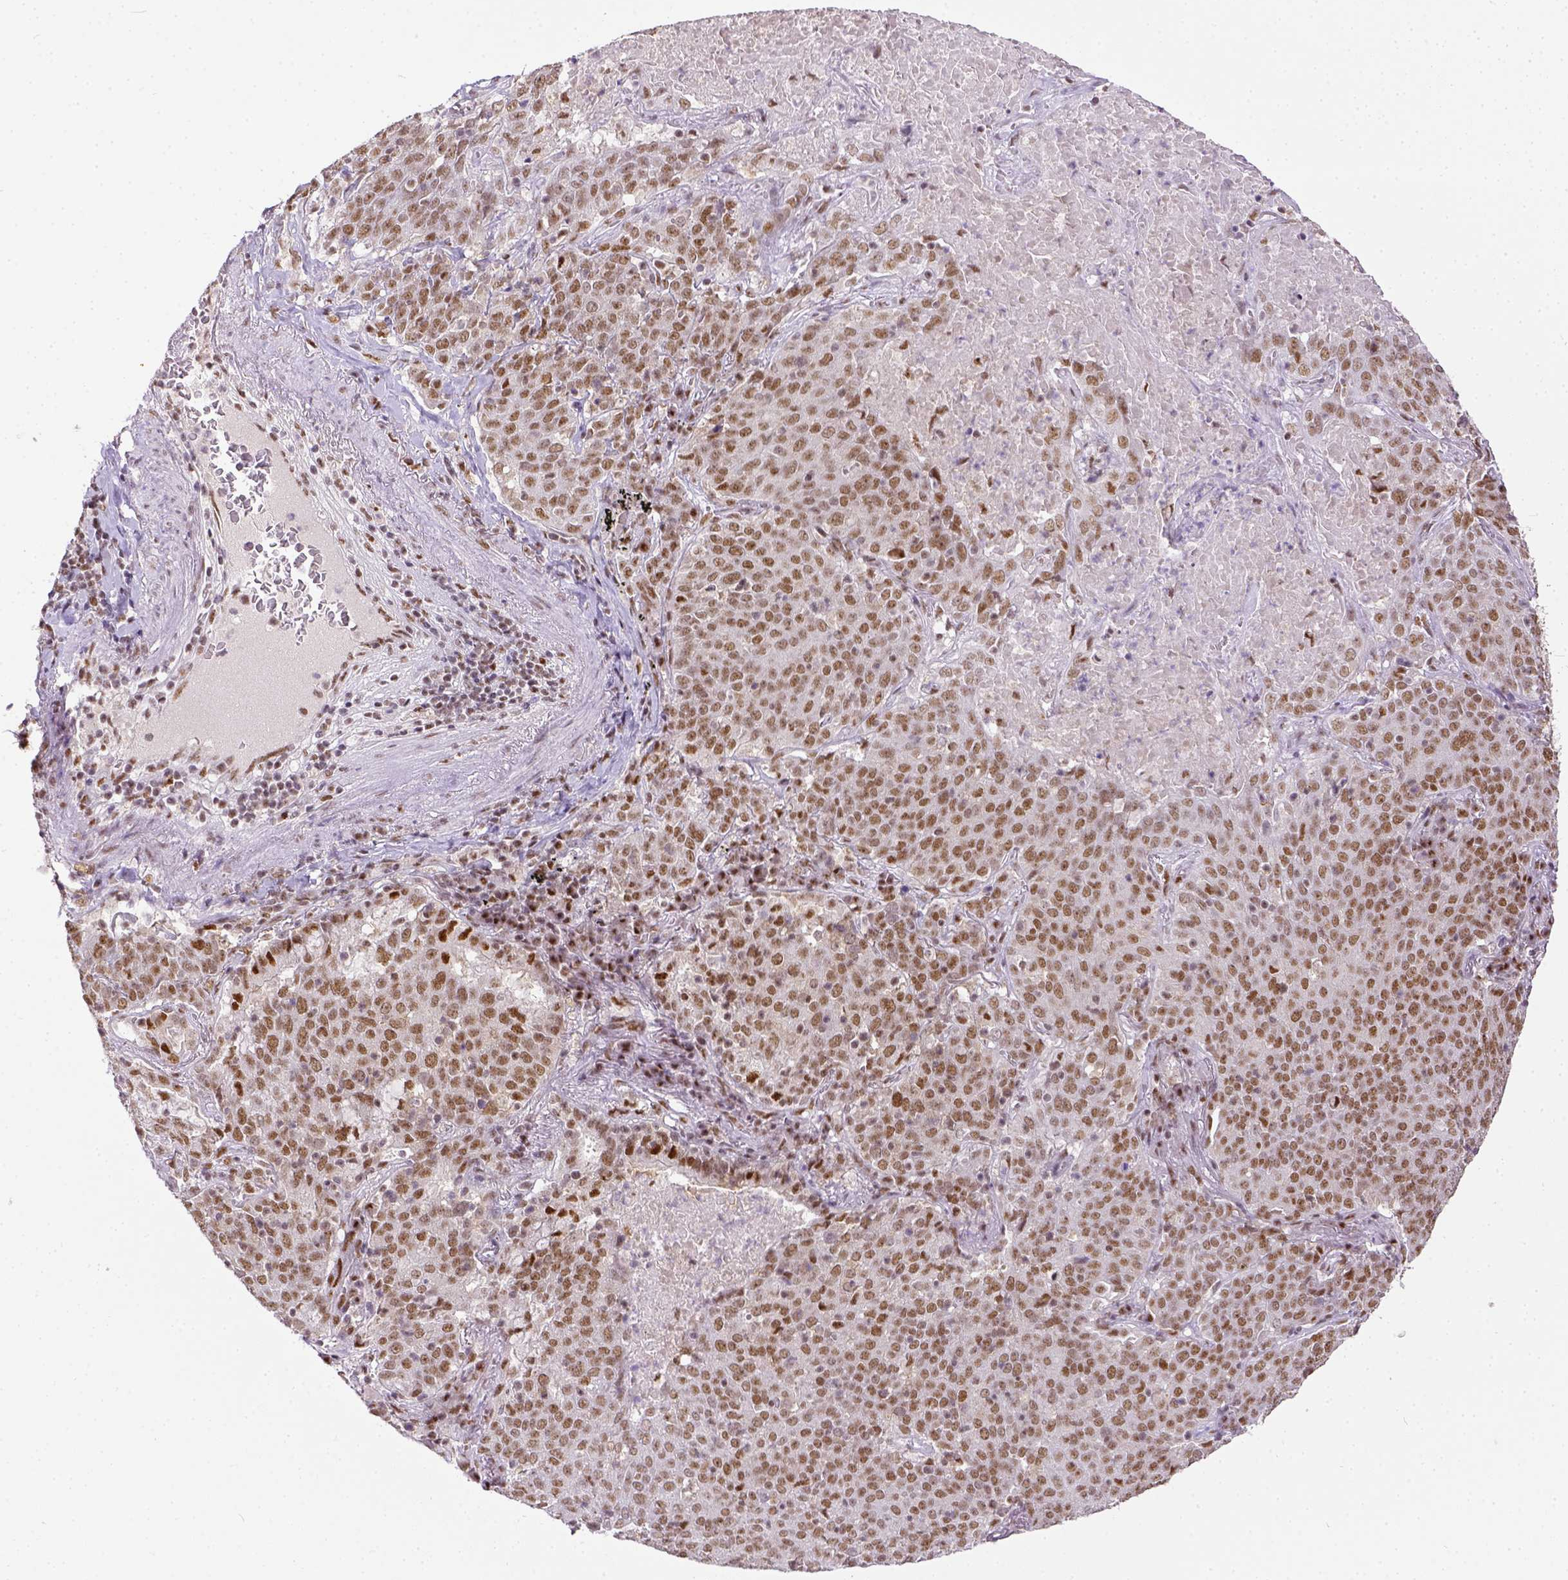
{"staining": {"intensity": "moderate", "quantity": ">75%", "location": "nuclear"}, "tissue": "lung cancer", "cell_type": "Tumor cells", "image_type": "cancer", "snomed": [{"axis": "morphology", "description": "Squamous cell carcinoma, NOS"}, {"axis": "topography", "description": "Lung"}], "caption": "Protein expression analysis of lung cancer (squamous cell carcinoma) displays moderate nuclear staining in approximately >75% of tumor cells. The protein is stained brown, and the nuclei are stained in blue (DAB IHC with brightfield microscopy, high magnification).", "gene": "ERCC1", "patient": {"sex": "male", "age": 82}}